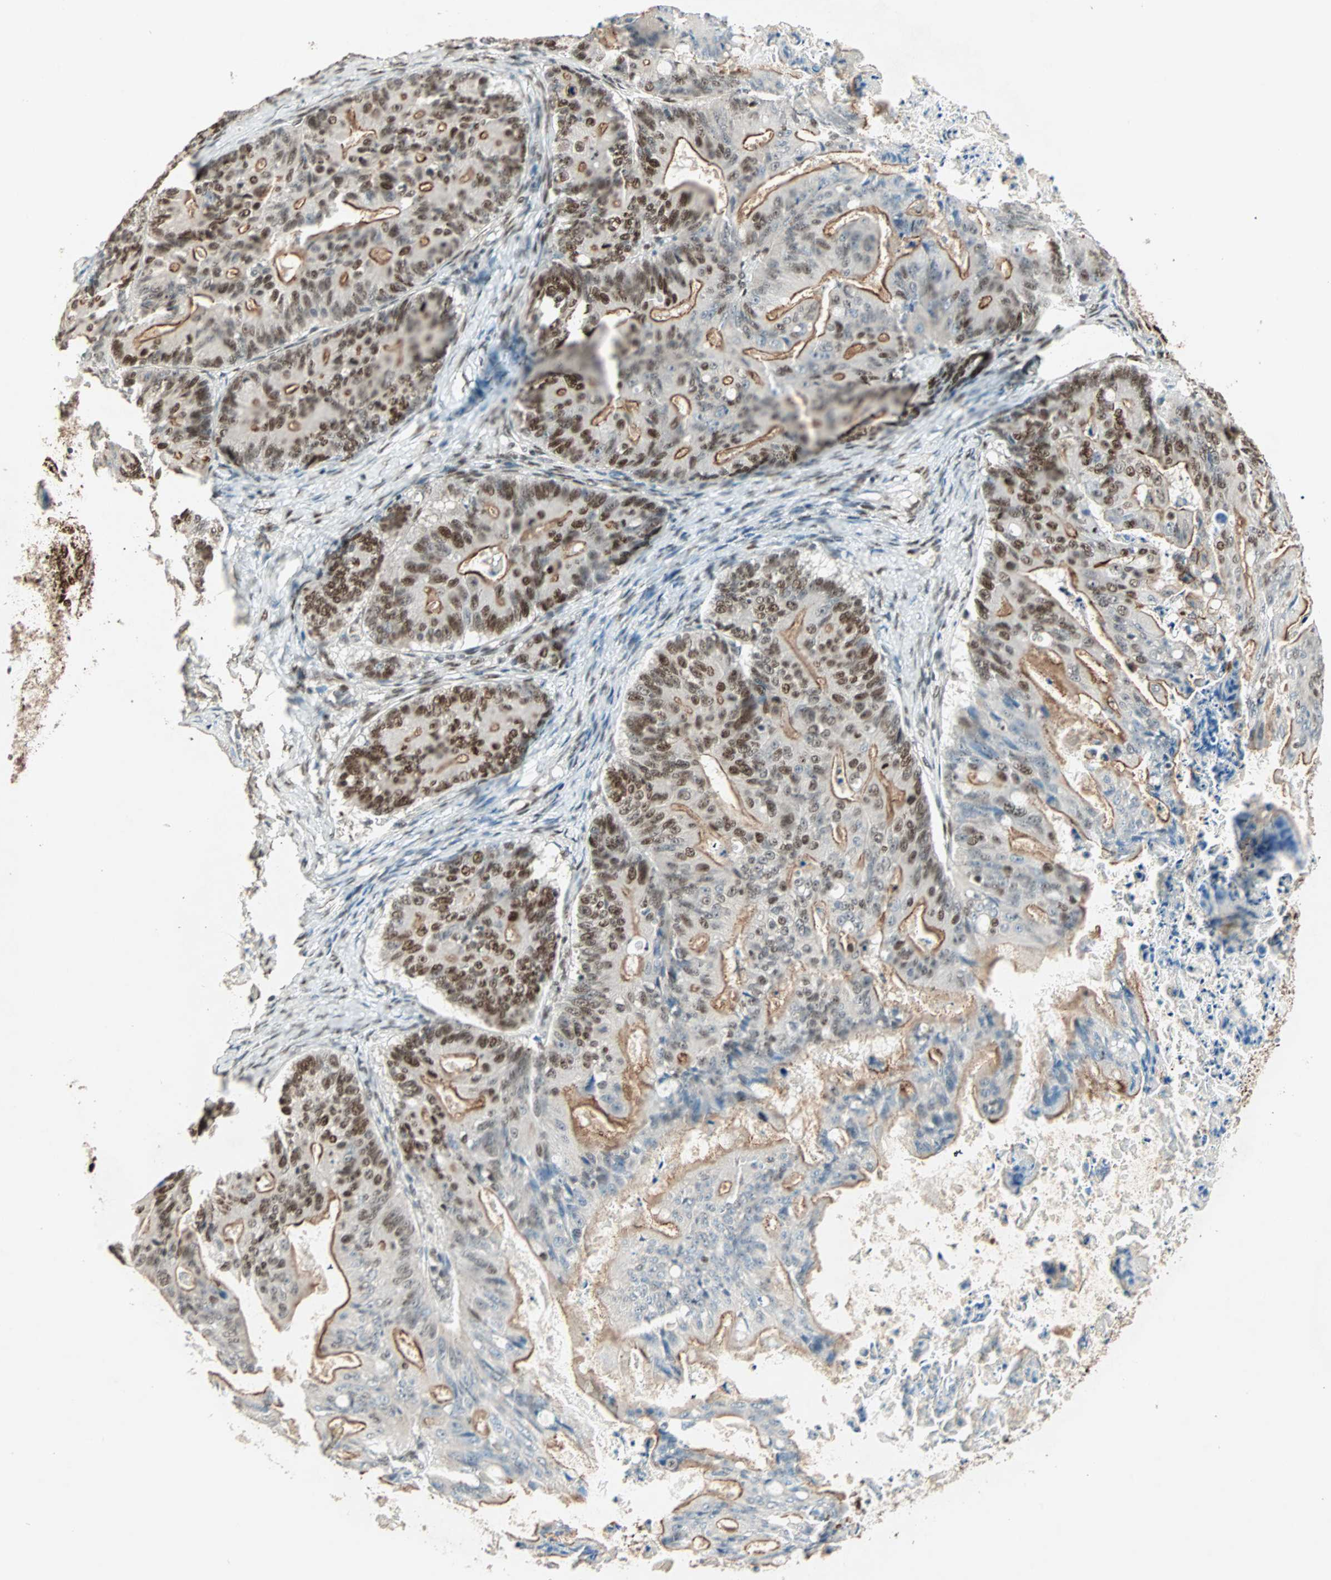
{"staining": {"intensity": "moderate", "quantity": "25%-75%", "location": "cytoplasmic/membranous,nuclear"}, "tissue": "ovarian cancer", "cell_type": "Tumor cells", "image_type": "cancer", "snomed": [{"axis": "morphology", "description": "Cystadenocarcinoma, mucinous, NOS"}, {"axis": "topography", "description": "Ovary"}], "caption": "Brown immunohistochemical staining in ovarian cancer reveals moderate cytoplasmic/membranous and nuclear positivity in about 25%-75% of tumor cells.", "gene": "MDC1", "patient": {"sex": "female", "age": 37}}